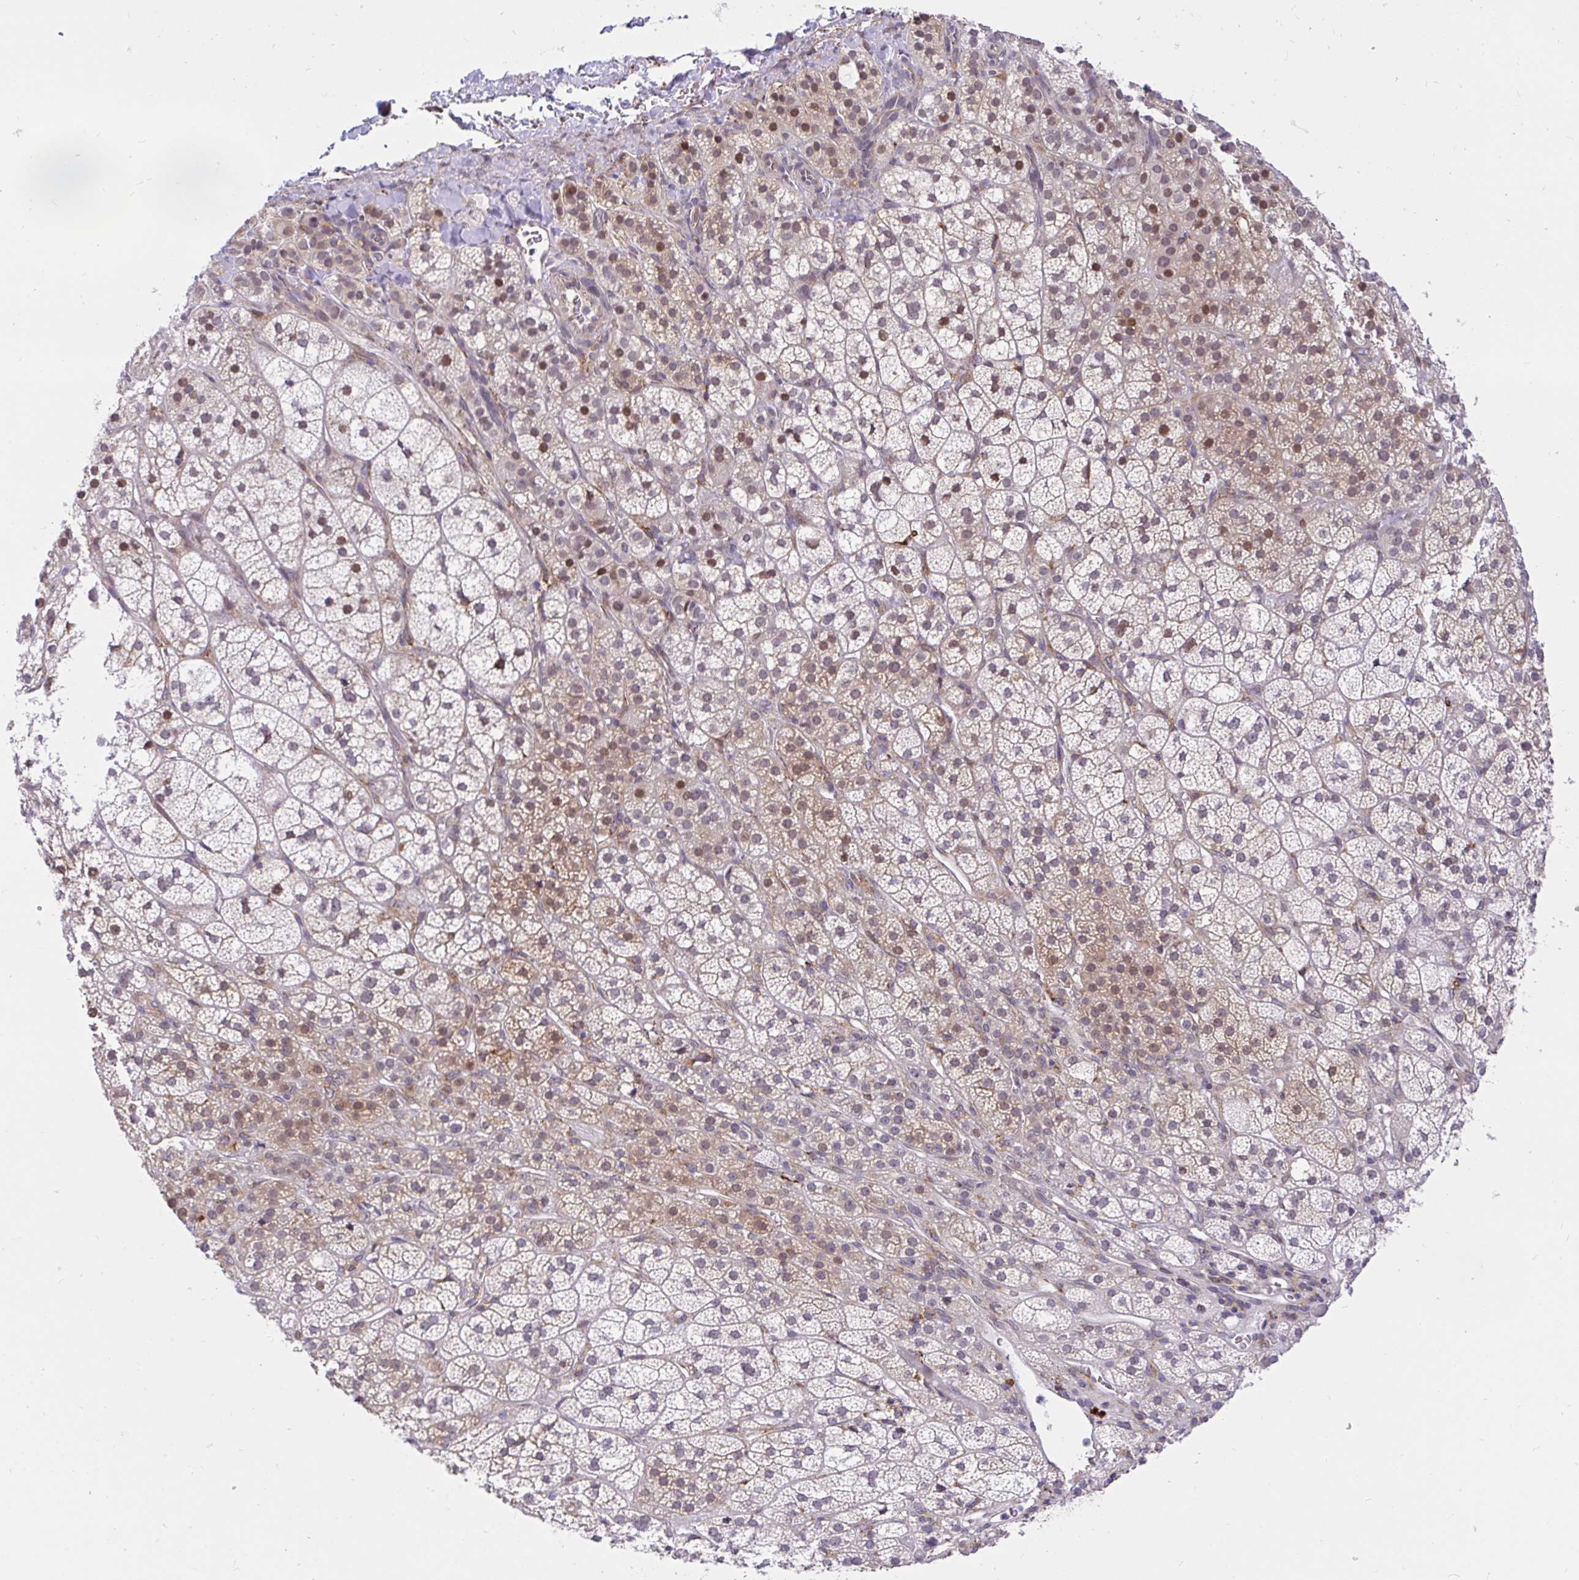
{"staining": {"intensity": "moderate", "quantity": "25%-75%", "location": "cytoplasmic/membranous,nuclear"}, "tissue": "adrenal gland", "cell_type": "Glandular cells", "image_type": "normal", "snomed": [{"axis": "morphology", "description": "Normal tissue, NOS"}, {"axis": "topography", "description": "Adrenal gland"}], "caption": "This histopathology image displays immunohistochemistry staining of normal adrenal gland, with medium moderate cytoplasmic/membranous,nuclear staining in about 25%-75% of glandular cells.", "gene": "NAALAD2", "patient": {"sex": "female", "age": 60}}